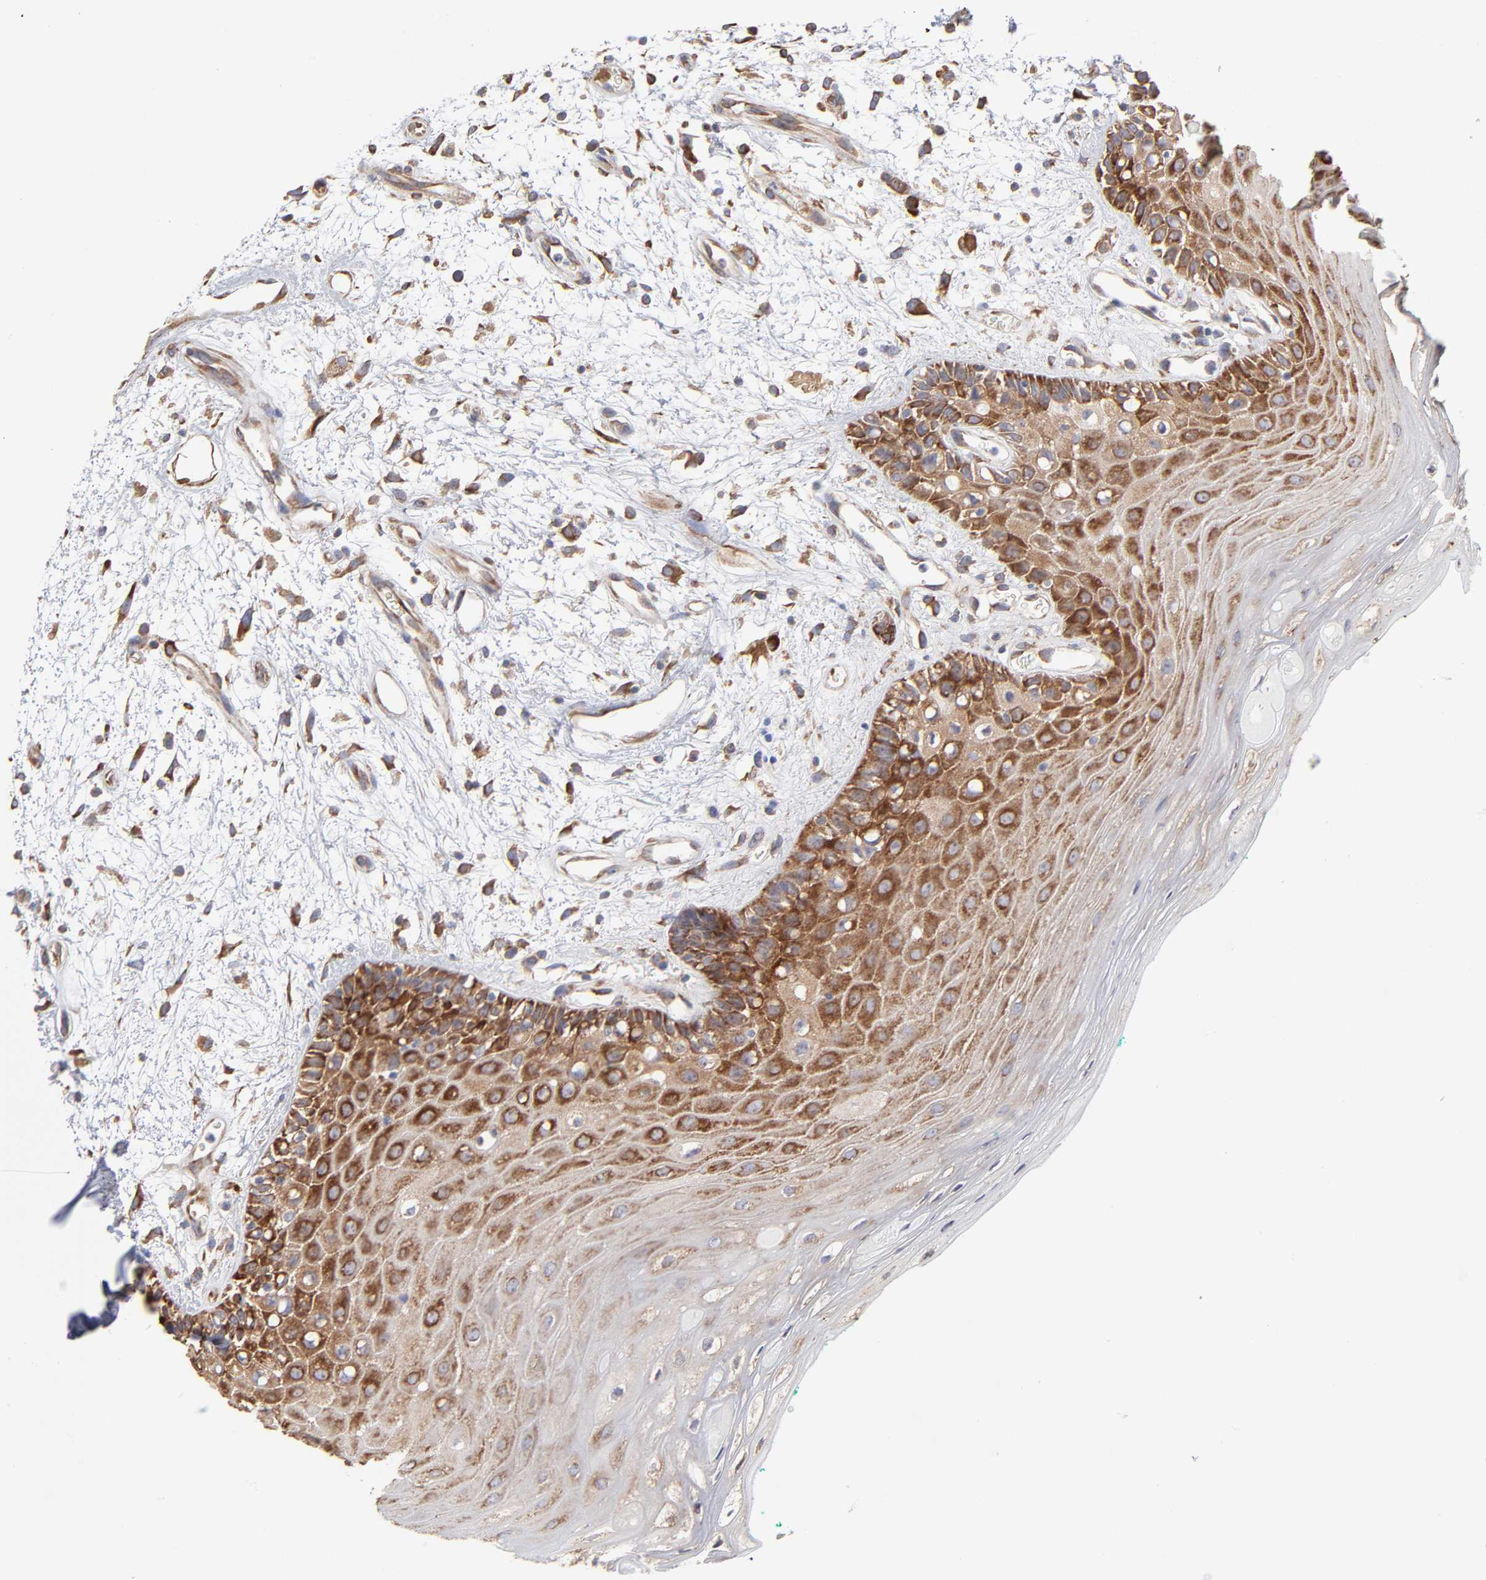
{"staining": {"intensity": "moderate", "quantity": ">75%", "location": "cytoplasmic/membranous"}, "tissue": "oral mucosa", "cell_type": "Squamous epithelial cells", "image_type": "normal", "snomed": [{"axis": "morphology", "description": "Normal tissue, NOS"}, {"axis": "morphology", "description": "Squamous cell carcinoma, NOS"}, {"axis": "topography", "description": "Skeletal muscle"}, {"axis": "topography", "description": "Oral tissue"}, {"axis": "topography", "description": "Head-Neck"}], "caption": "An immunohistochemistry photomicrograph of unremarkable tissue is shown. Protein staining in brown highlights moderate cytoplasmic/membranous positivity in oral mucosa within squamous epithelial cells.", "gene": "RPL3", "patient": {"sex": "female", "age": 84}}